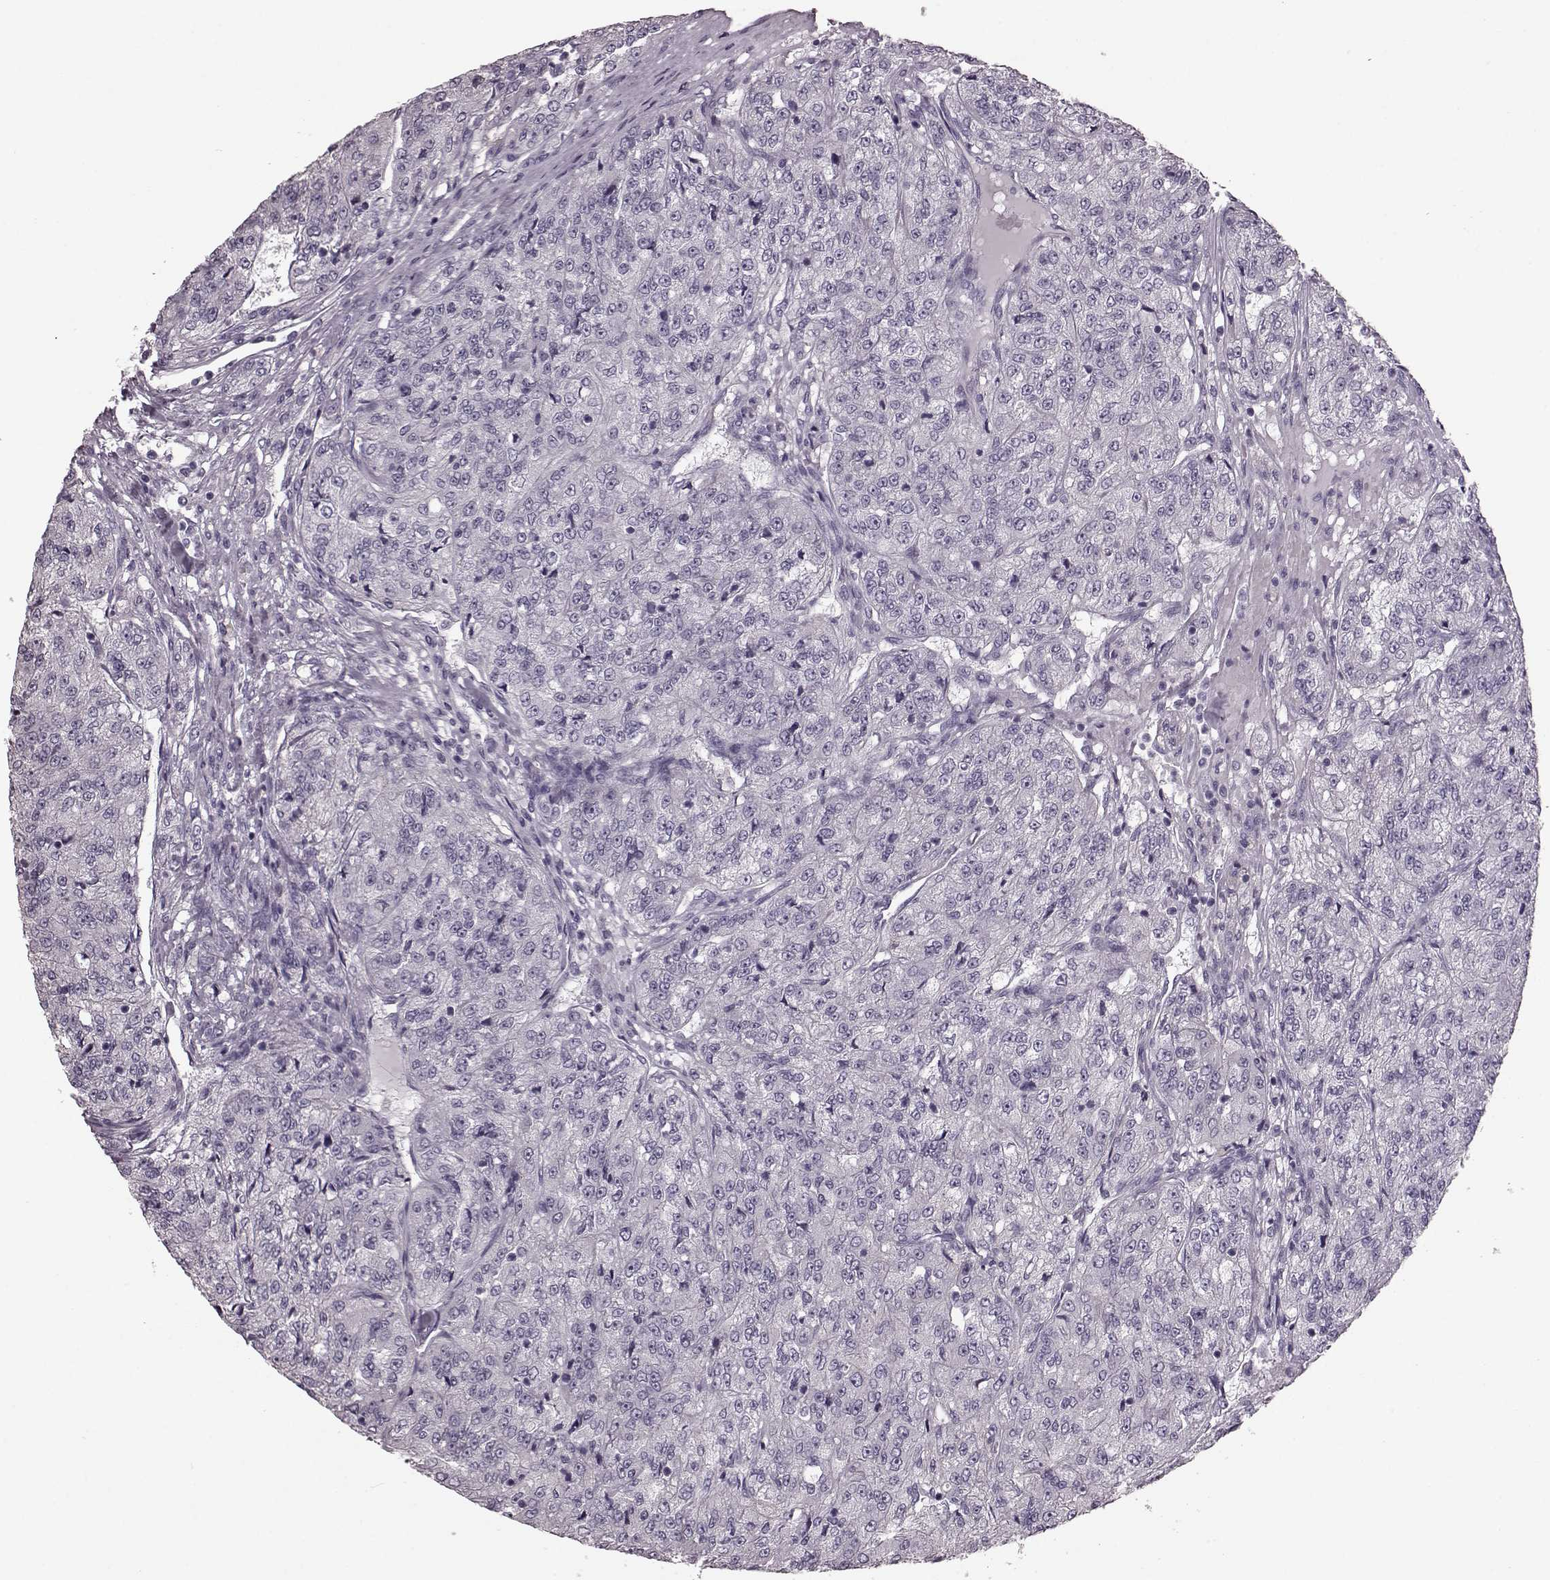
{"staining": {"intensity": "negative", "quantity": "none", "location": "none"}, "tissue": "renal cancer", "cell_type": "Tumor cells", "image_type": "cancer", "snomed": [{"axis": "morphology", "description": "Adenocarcinoma, NOS"}, {"axis": "topography", "description": "Kidney"}], "caption": "Human renal cancer (adenocarcinoma) stained for a protein using immunohistochemistry demonstrates no staining in tumor cells.", "gene": "CRYBA2", "patient": {"sex": "female", "age": 63}}